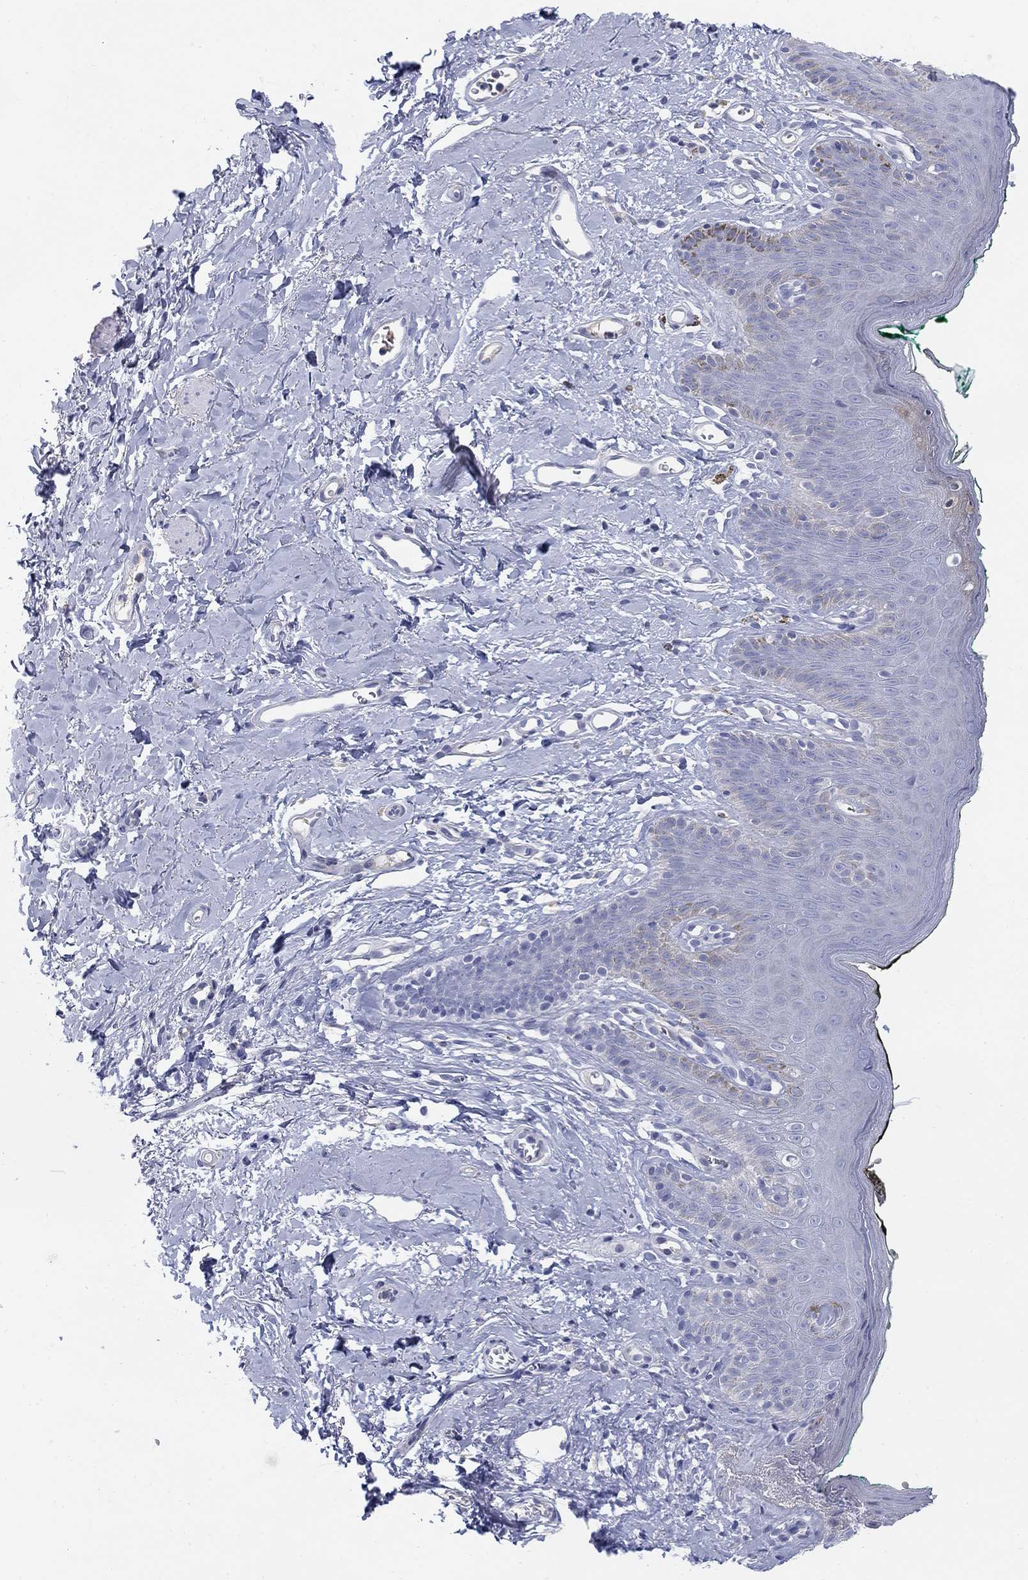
{"staining": {"intensity": "negative", "quantity": "none", "location": "none"}, "tissue": "skin", "cell_type": "Epidermal cells", "image_type": "normal", "snomed": [{"axis": "morphology", "description": "Normal tissue, NOS"}, {"axis": "topography", "description": "Vulva"}], "caption": "Skin stained for a protein using immunohistochemistry displays no positivity epidermal cells.", "gene": "HEATR4", "patient": {"sex": "female", "age": 66}}